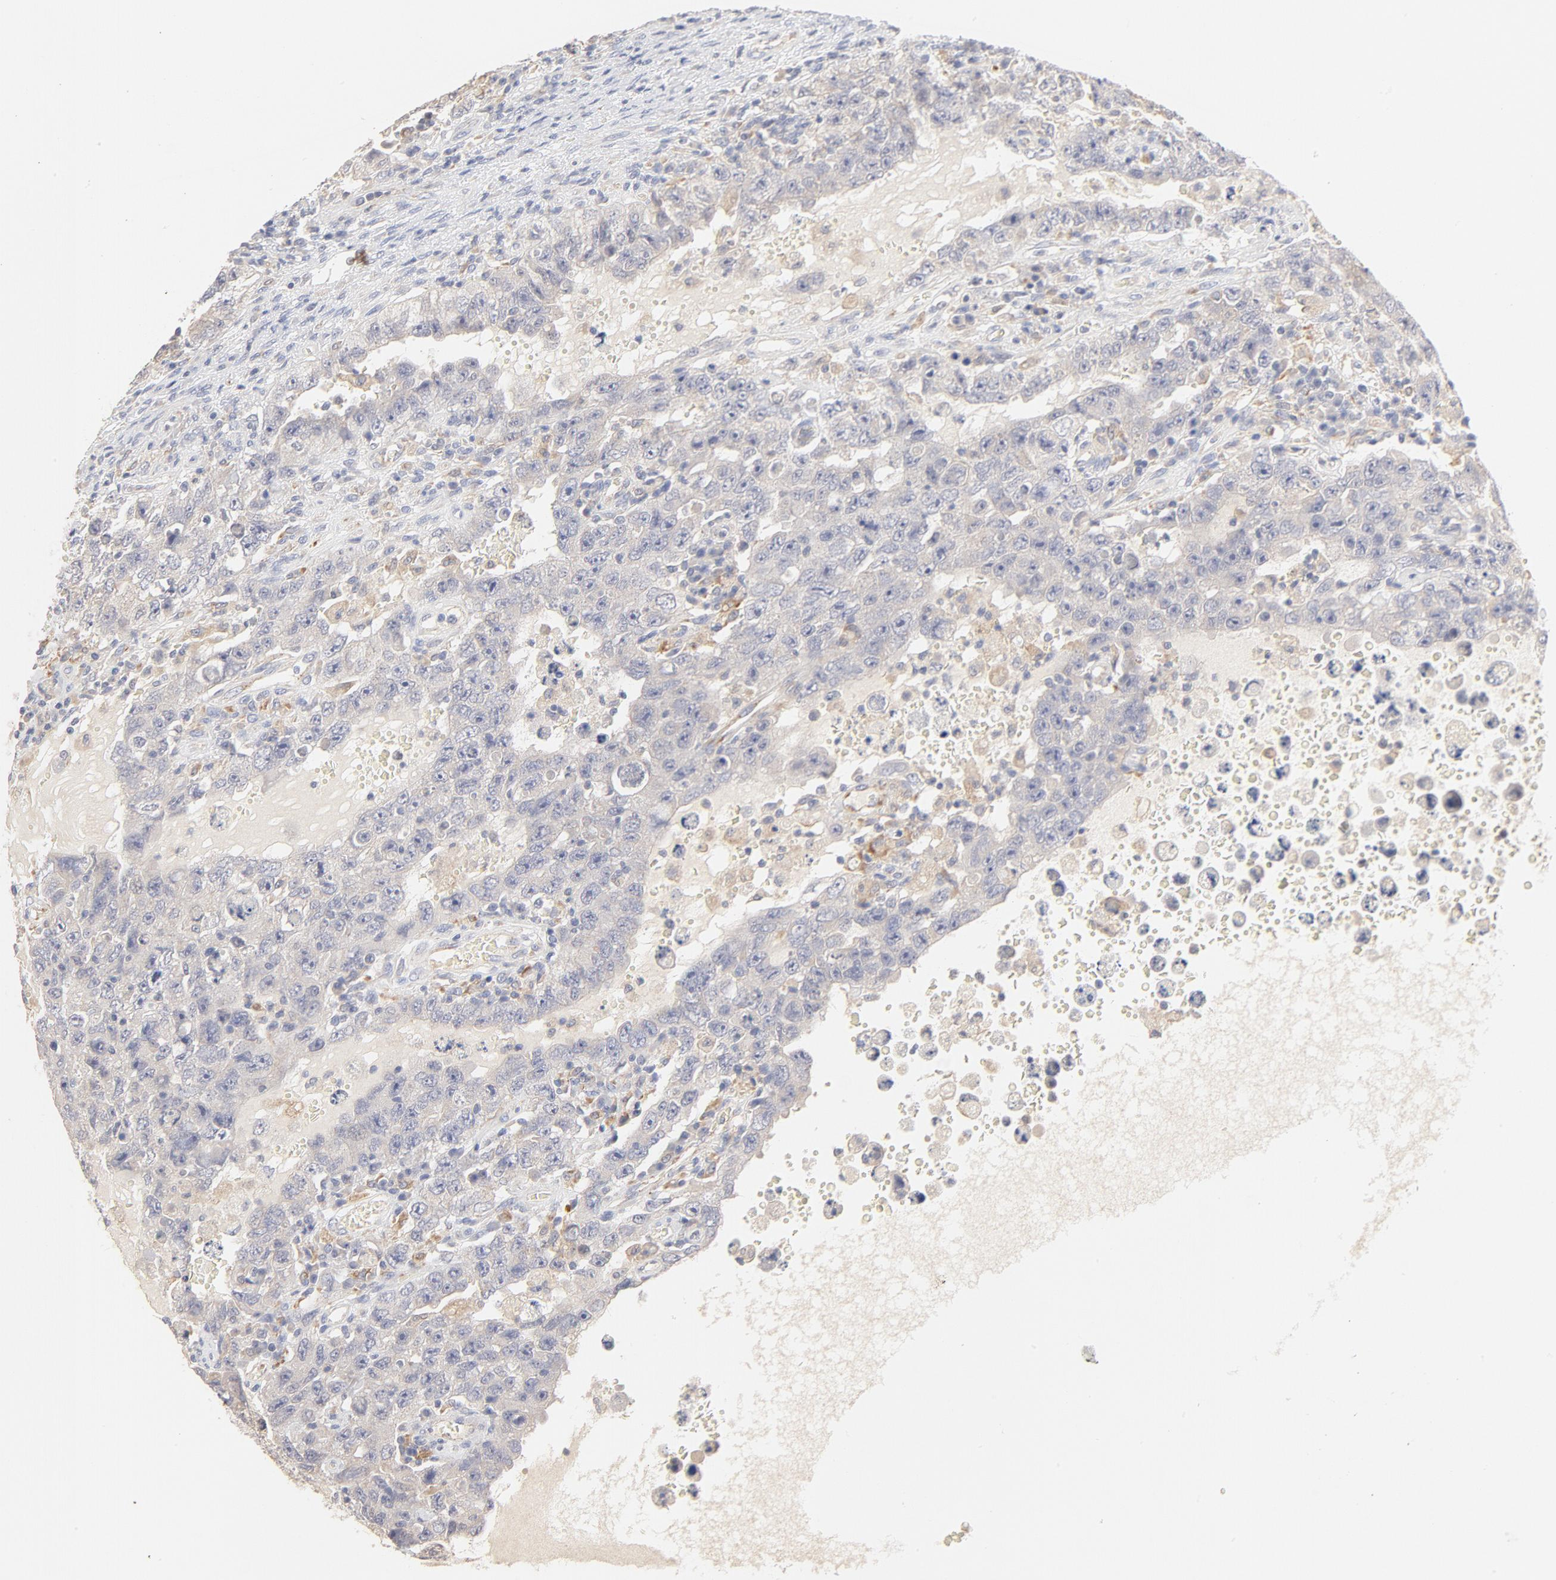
{"staining": {"intensity": "negative", "quantity": "none", "location": "none"}, "tissue": "testis cancer", "cell_type": "Tumor cells", "image_type": "cancer", "snomed": [{"axis": "morphology", "description": "Carcinoma, Embryonal, NOS"}, {"axis": "topography", "description": "Testis"}], "caption": "This image is of embryonal carcinoma (testis) stained with immunohistochemistry to label a protein in brown with the nuclei are counter-stained blue. There is no positivity in tumor cells.", "gene": "MTERF2", "patient": {"sex": "male", "age": 26}}